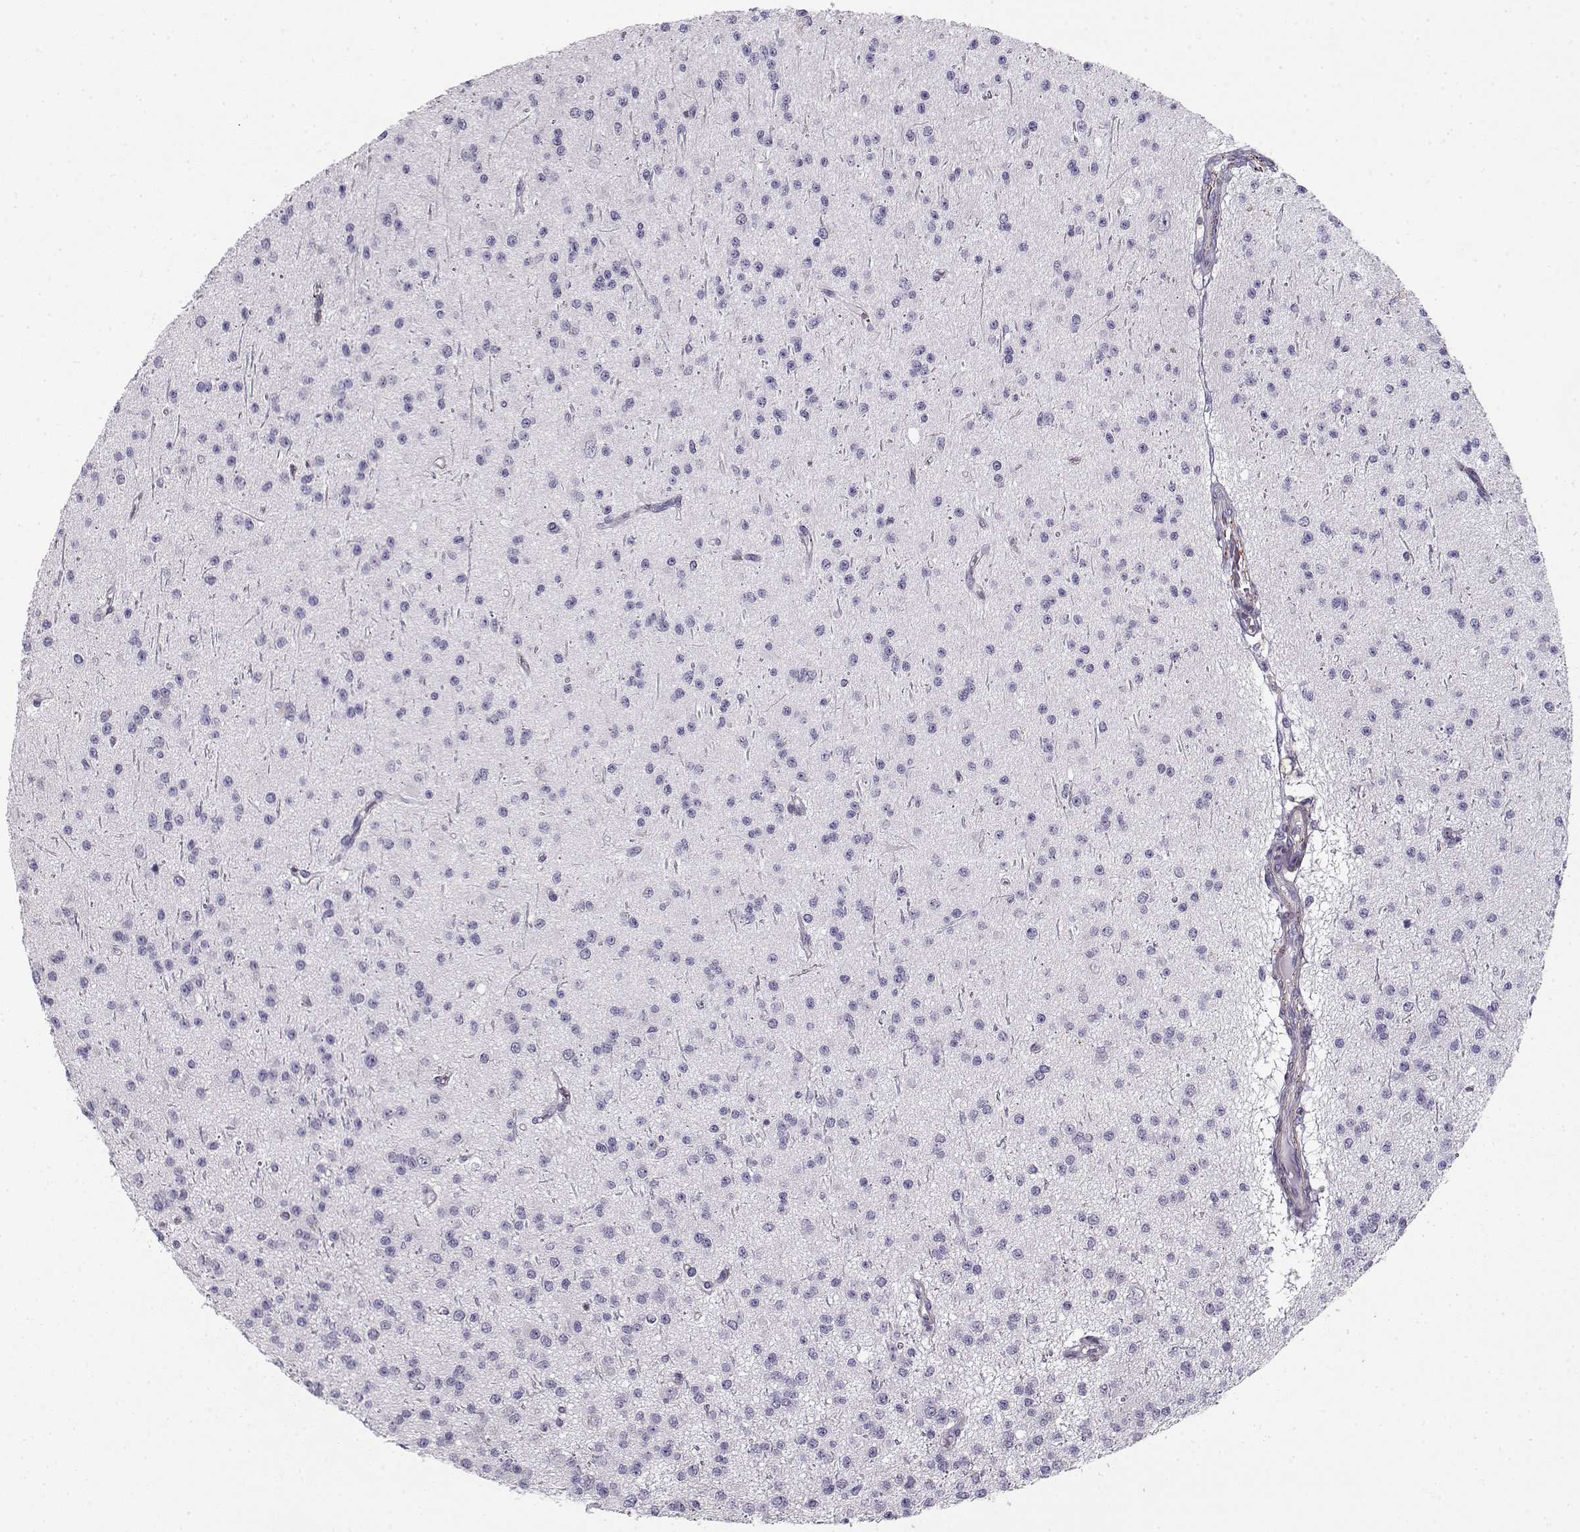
{"staining": {"intensity": "negative", "quantity": "none", "location": "none"}, "tissue": "glioma", "cell_type": "Tumor cells", "image_type": "cancer", "snomed": [{"axis": "morphology", "description": "Glioma, malignant, Low grade"}, {"axis": "topography", "description": "Brain"}], "caption": "Human malignant glioma (low-grade) stained for a protein using immunohistochemistry demonstrates no positivity in tumor cells.", "gene": "MYO1A", "patient": {"sex": "male", "age": 27}}